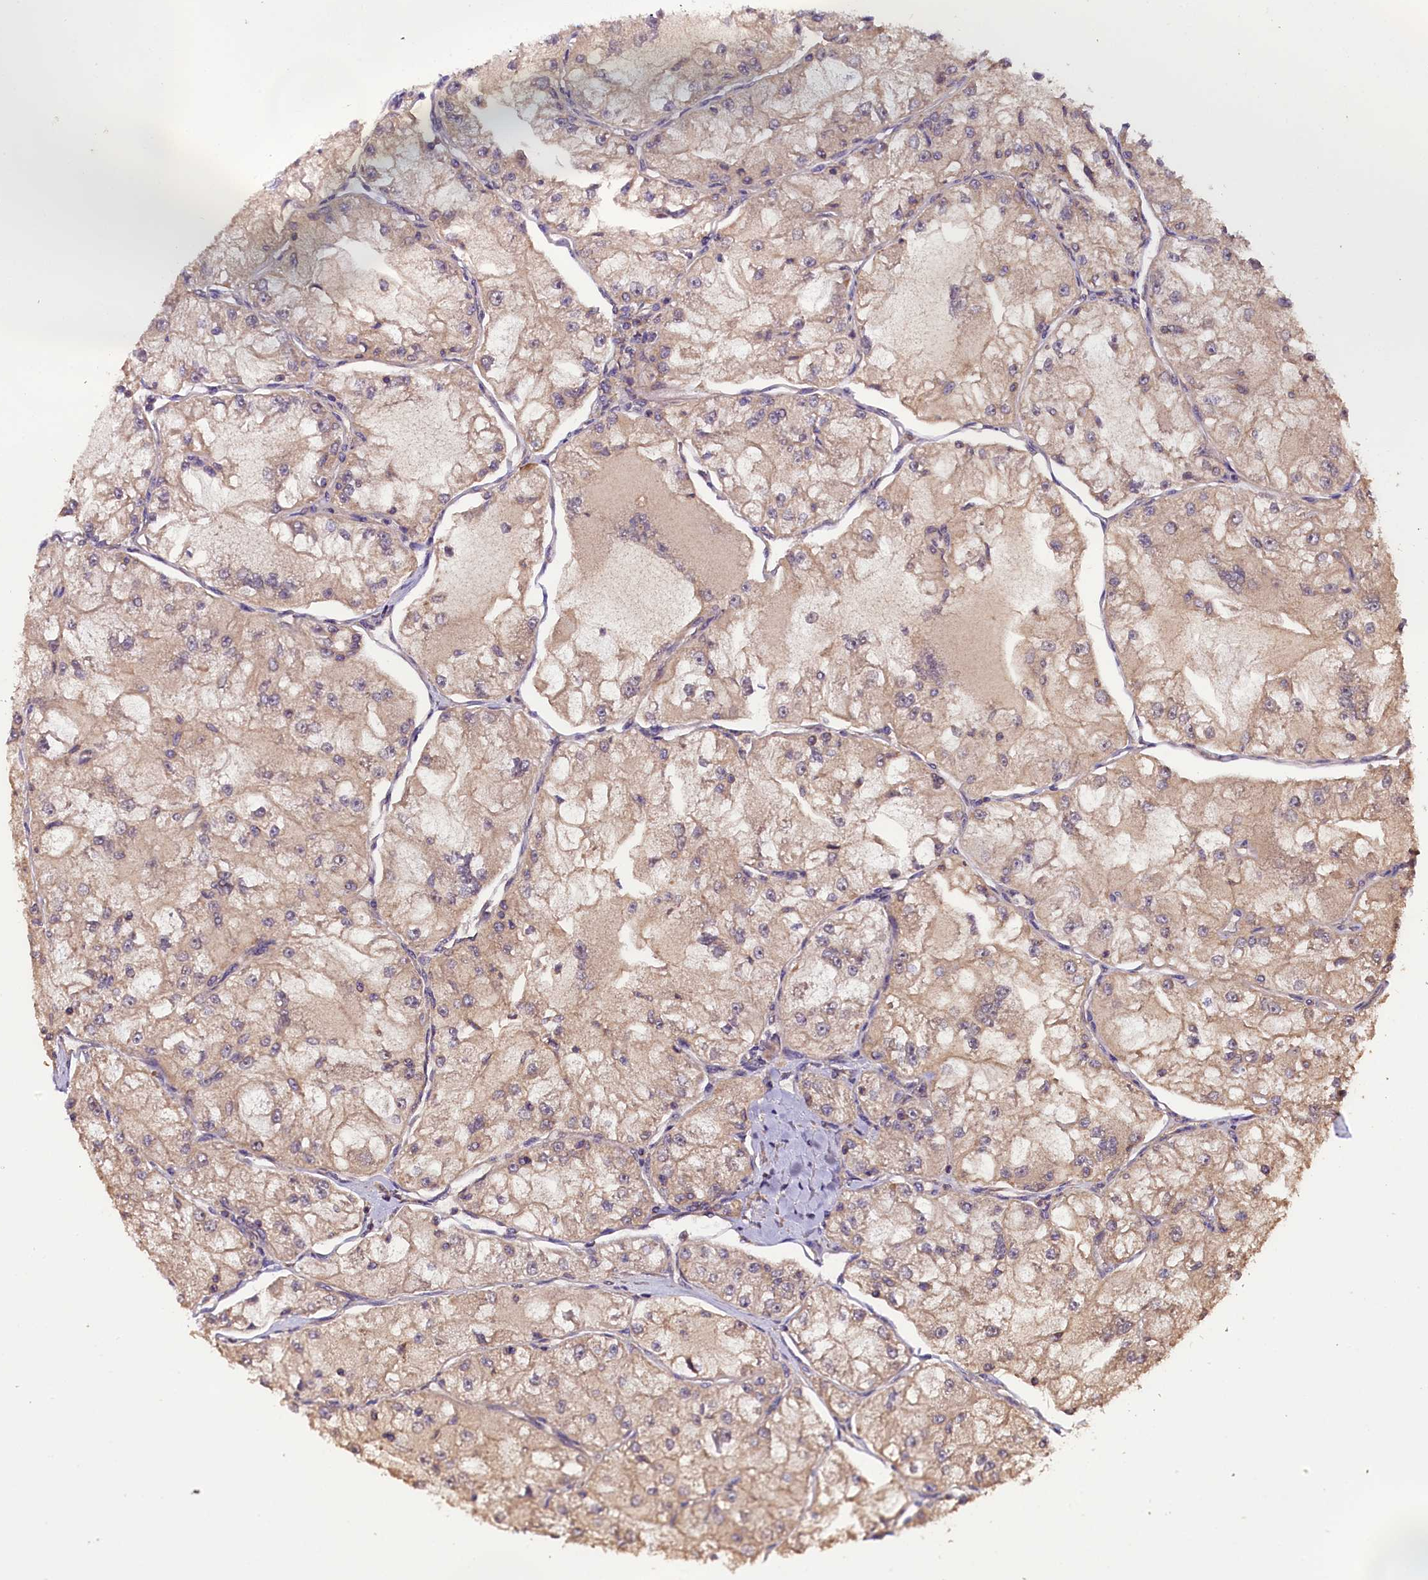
{"staining": {"intensity": "moderate", "quantity": ">75%", "location": "cytoplasmic/membranous"}, "tissue": "renal cancer", "cell_type": "Tumor cells", "image_type": "cancer", "snomed": [{"axis": "morphology", "description": "Adenocarcinoma, NOS"}, {"axis": "topography", "description": "Kidney"}], "caption": "Immunohistochemistry (IHC) staining of renal cancer (adenocarcinoma), which displays medium levels of moderate cytoplasmic/membranous staining in approximately >75% of tumor cells indicating moderate cytoplasmic/membranous protein expression. The staining was performed using DAB (brown) for protein detection and nuclei were counterstained in hematoxylin (blue).", "gene": "ENKD1", "patient": {"sex": "female", "age": 72}}